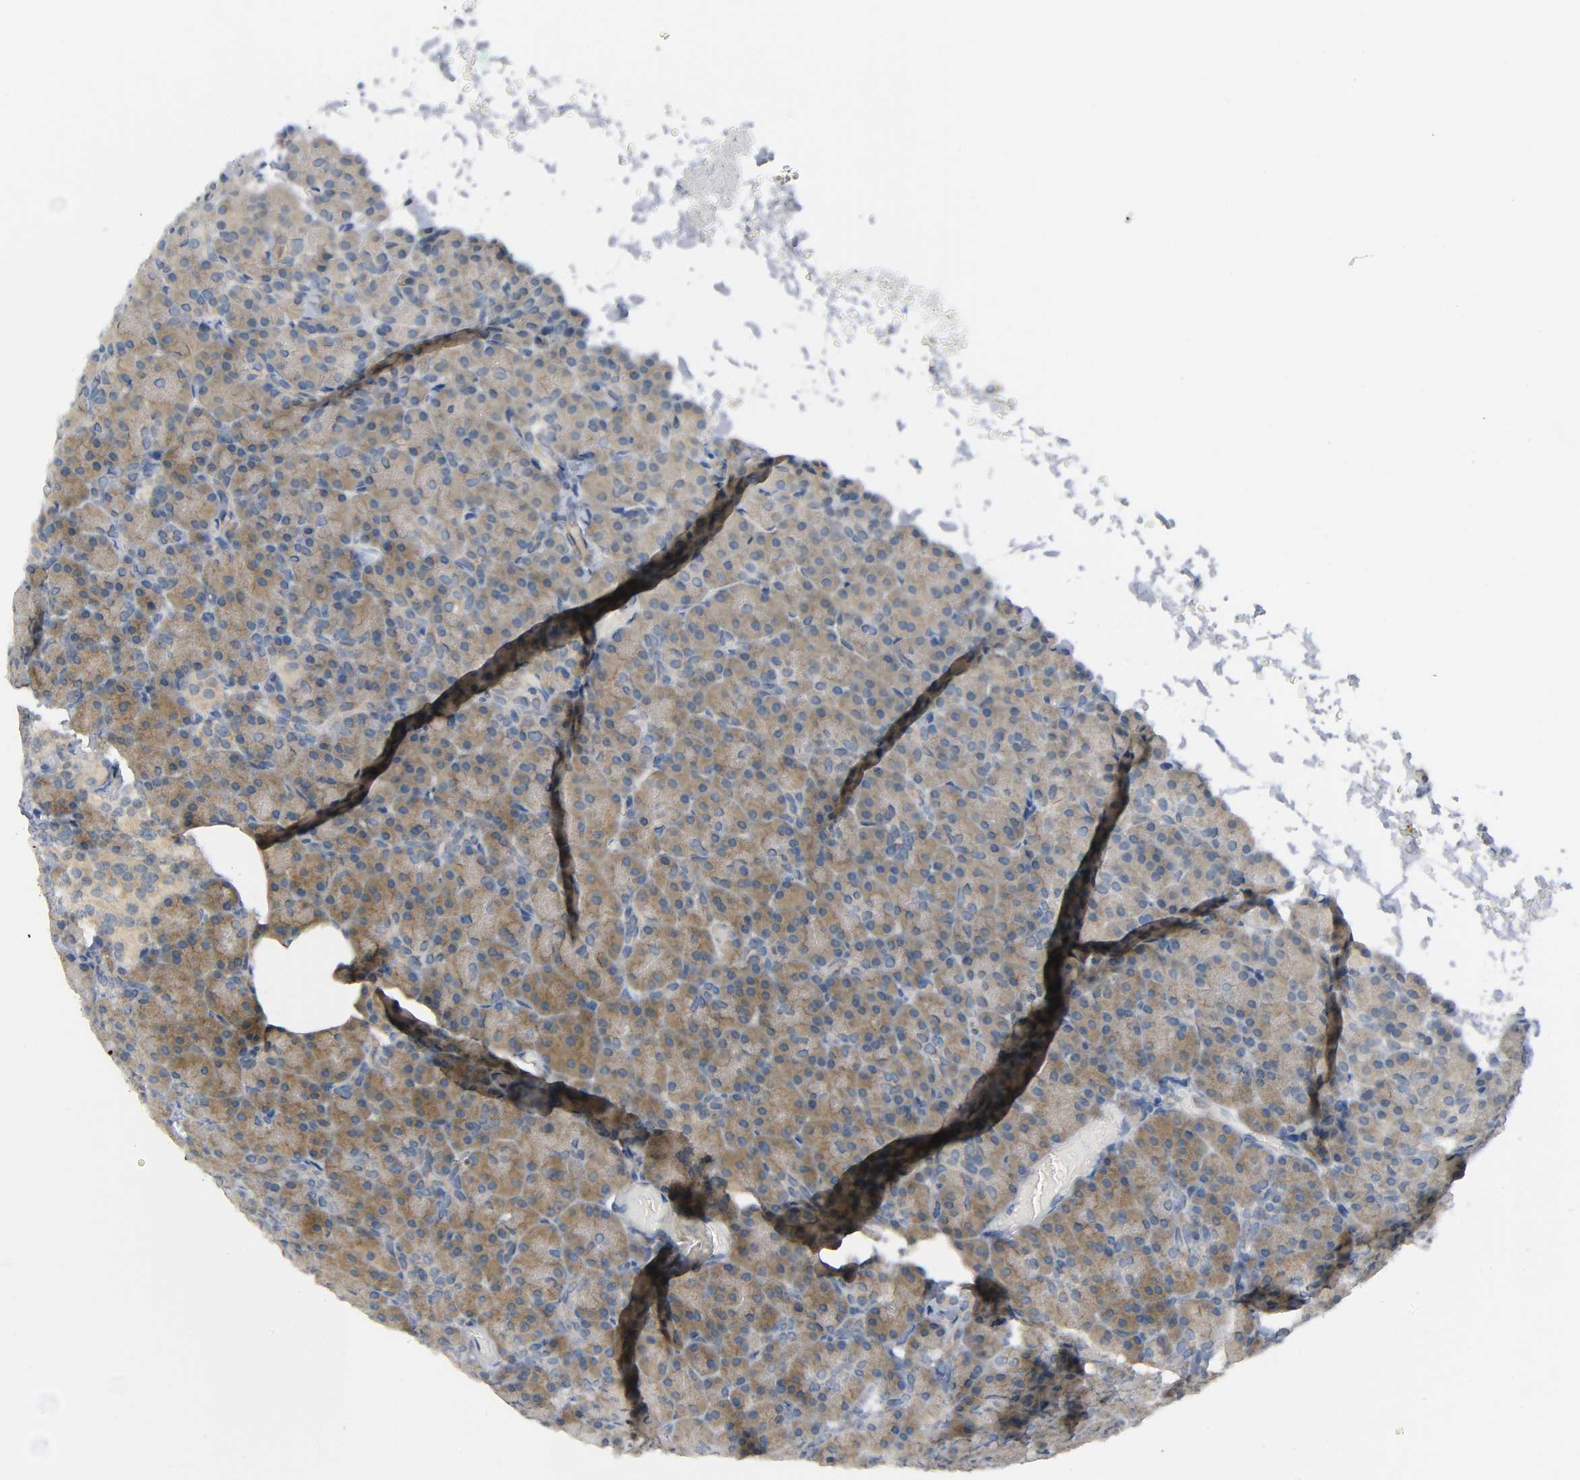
{"staining": {"intensity": "moderate", "quantity": ">75%", "location": "cytoplasmic/membranous"}, "tissue": "pancreas", "cell_type": "Exocrine glandular cells", "image_type": "normal", "snomed": [{"axis": "morphology", "description": "Normal tissue, NOS"}, {"axis": "topography", "description": "Pancreas"}], "caption": "Approximately >75% of exocrine glandular cells in unremarkable pancreas reveal moderate cytoplasmic/membranous protein staining as visualized by brown immunohistochemical staining.", "gene": "MAPK8", "patient": {"sex": "female", "age": 43}}